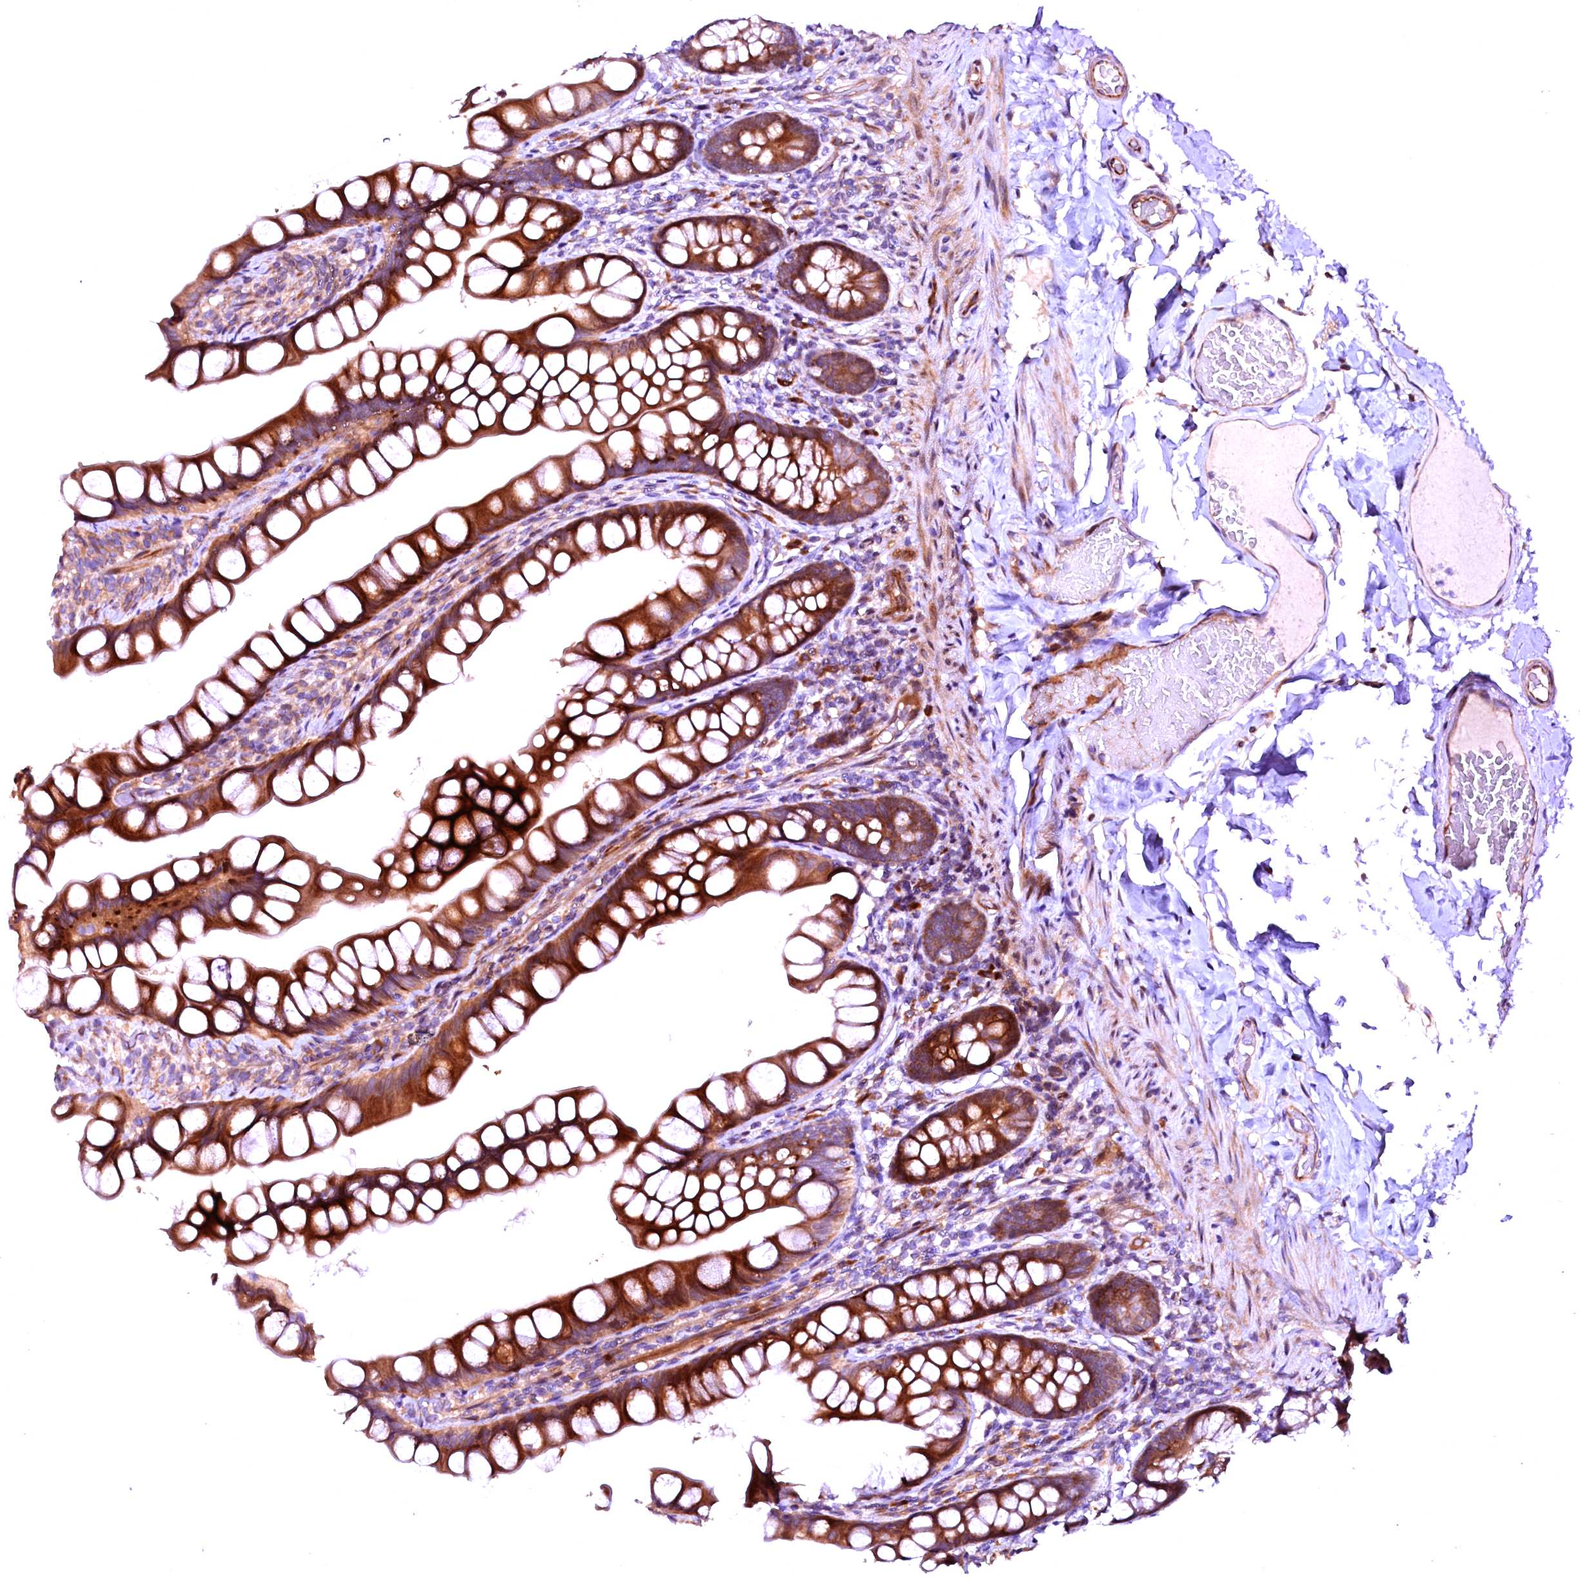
{"staining": {"intensity": "strong", "quantity": ">75%", "location": "cytoplasmic/membranous"}, "tissue": "small intestine", "cell_type": "Glandular cells", "image_type": "normal", "snomed": [{"axis": "morphology", "description": "Normal tissue, NOS"}, {"axis": "topography", "description": "Small intestine"}], "caption": "The micrograph demonstrates a brown stain indicating the presence of a protein in the cytoplasmic/membranous of glandular cells in small intestine.", "gene": "RPUSD2", "patient": {"sex": "male", "age": 70}}